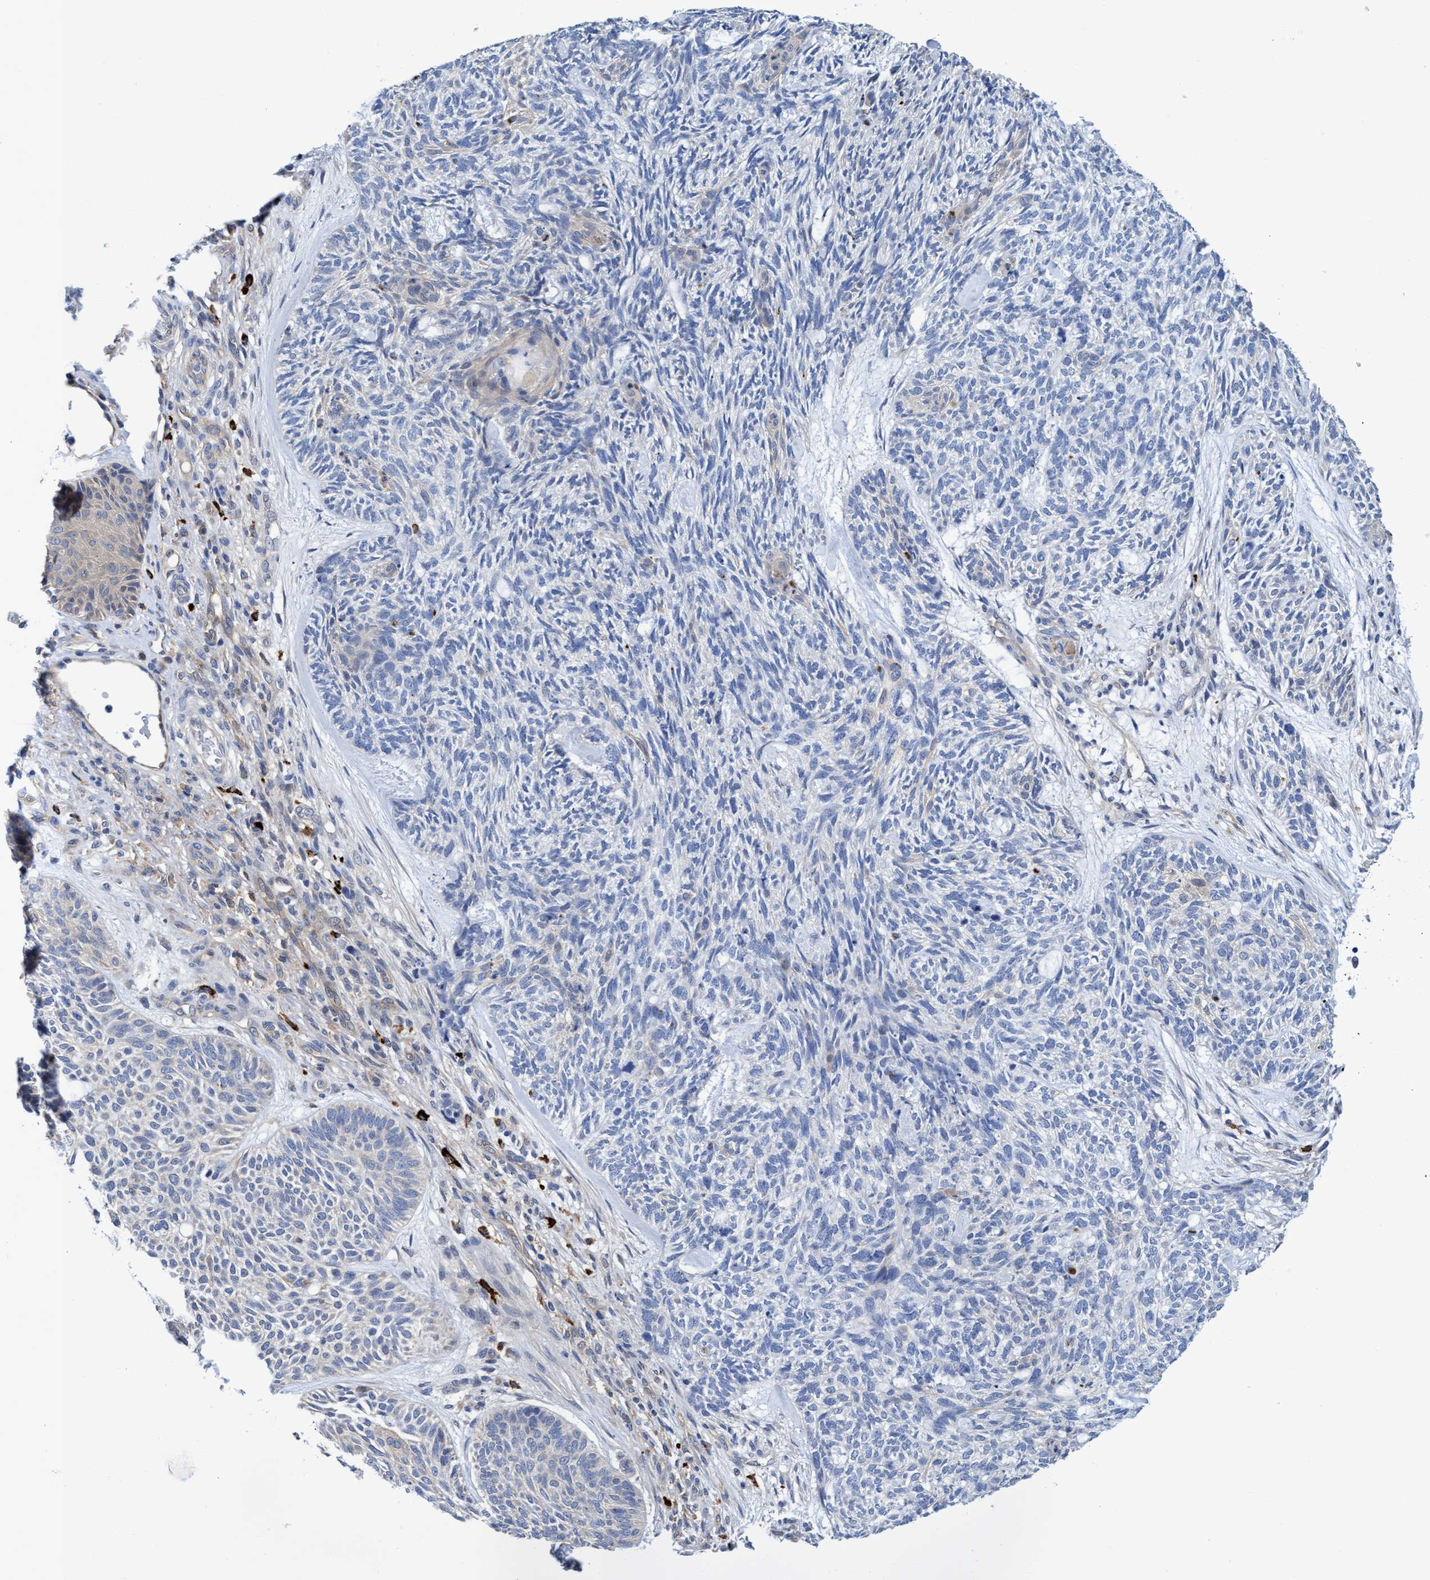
{"staining": {"intensity": "negative", "quantity": "none", "location": "none"}, "tissue": "skin cancer", "cell_type": "Tumor cells", "image_type": "cancer", "snomed": [{"axis": "morphology", "description": "Basal cell carcinoma"}, {"axis": "topography", "description": "Skin"}], "caption": "Tumor cells are negative for brown protein staining in skin cancer. (Brightfield microscopy of DAB IHC at high magnification).", "gene": "PNPO", "patient": {"sex": "male", "age": 55}}